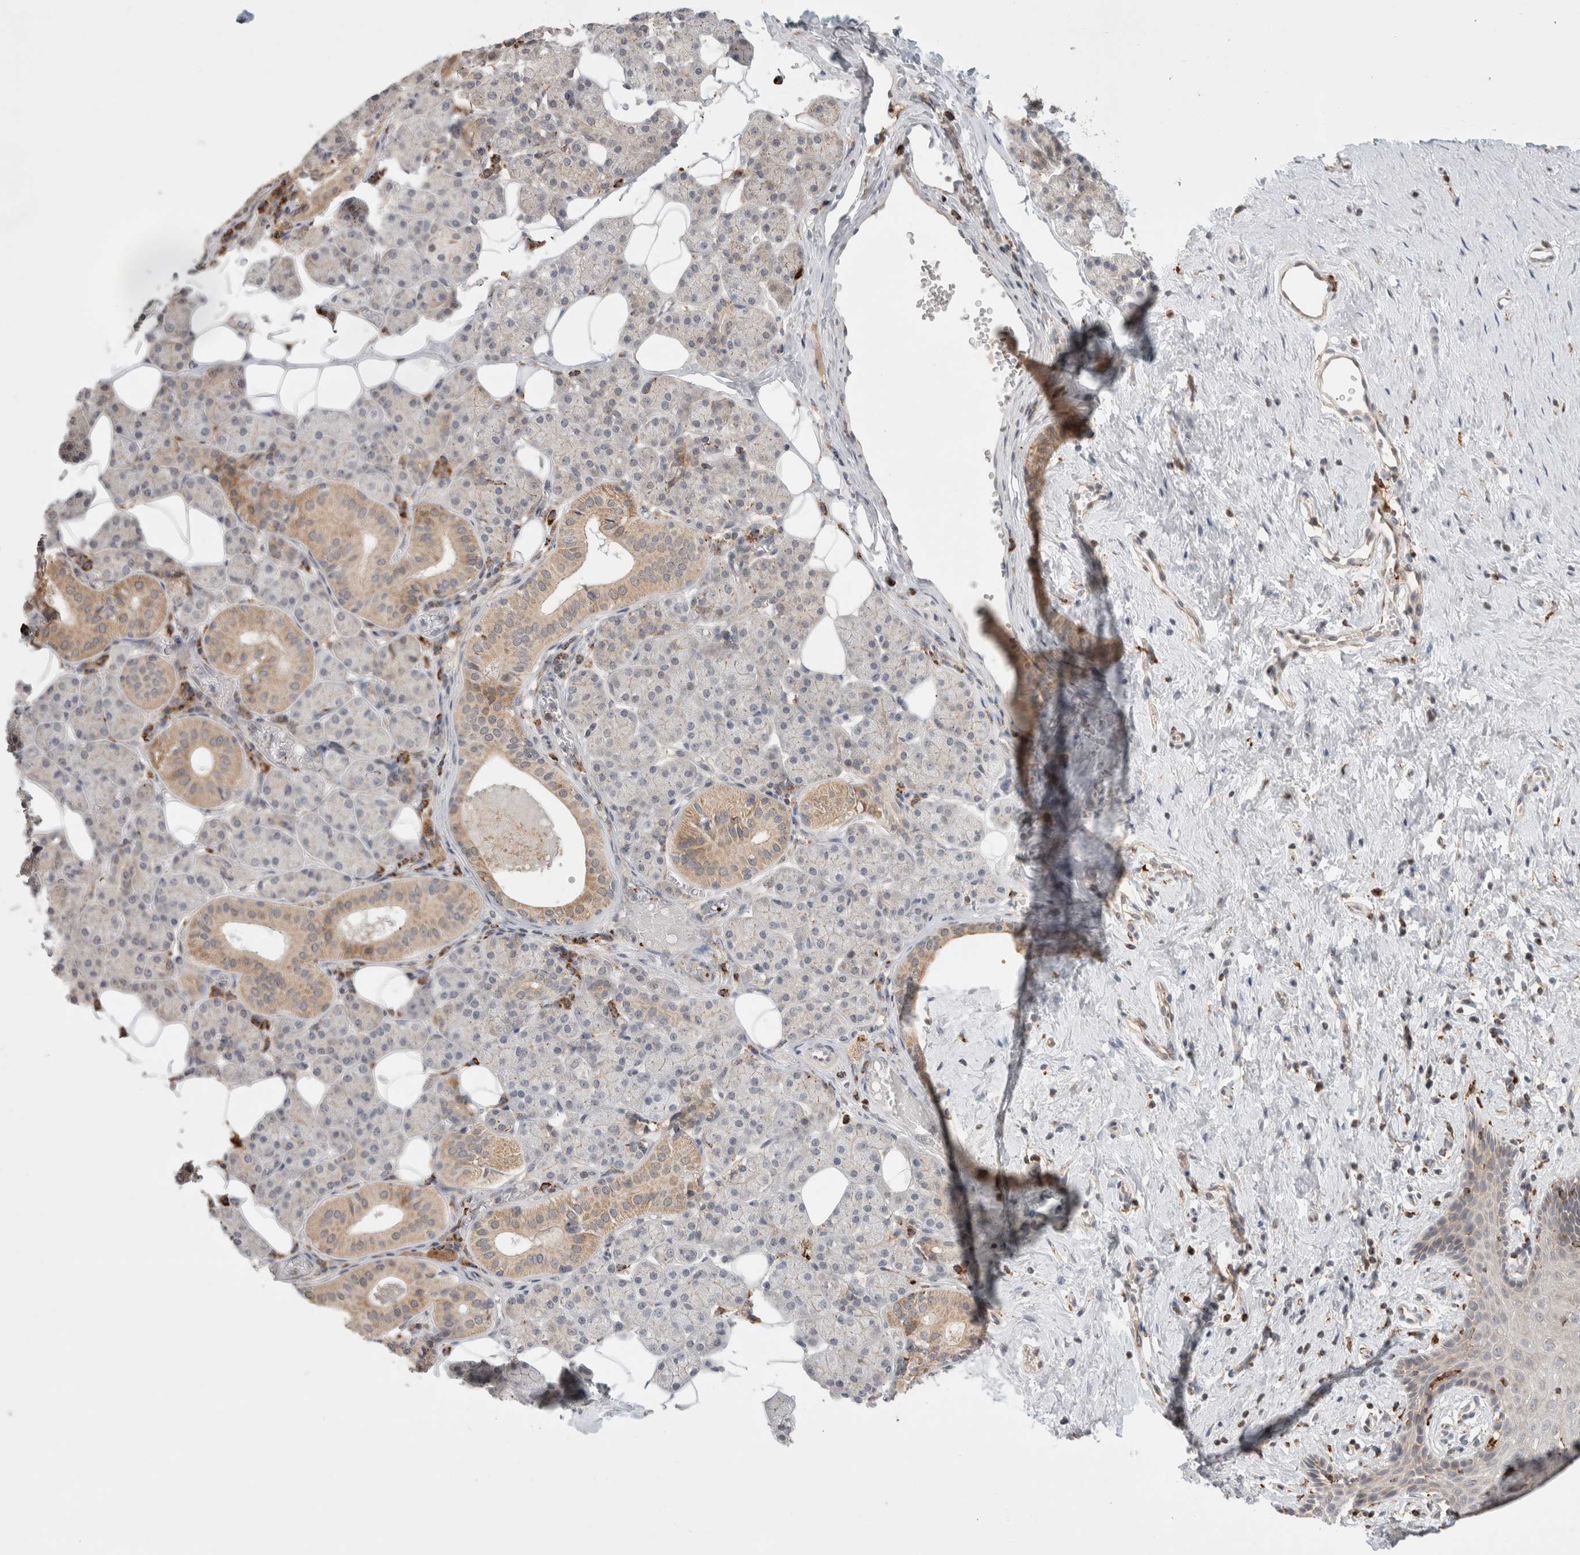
{"staining": {"intensity": "moderate", "quantity": "25%-75%", "location": "cytoplasmic/membranous"}, "tissue": "salivary gland", "cell_type": "Glandular cells", "image_type": "normal", "snomed": [{"axis": "morphology", "description": "Normal tissue, NOS"}, {"axis": "topography", "description": "Salivary gland"}], "caption": "Immunohistochemical staining of unremarkable human salivary gland displays 25%-75% levels of moderate cytoplasmic/membranous protein positivity in approximately 25%-75% of glandular cells.", "gene": "HROB", "patient": {"sex": "female", "age": 33}}